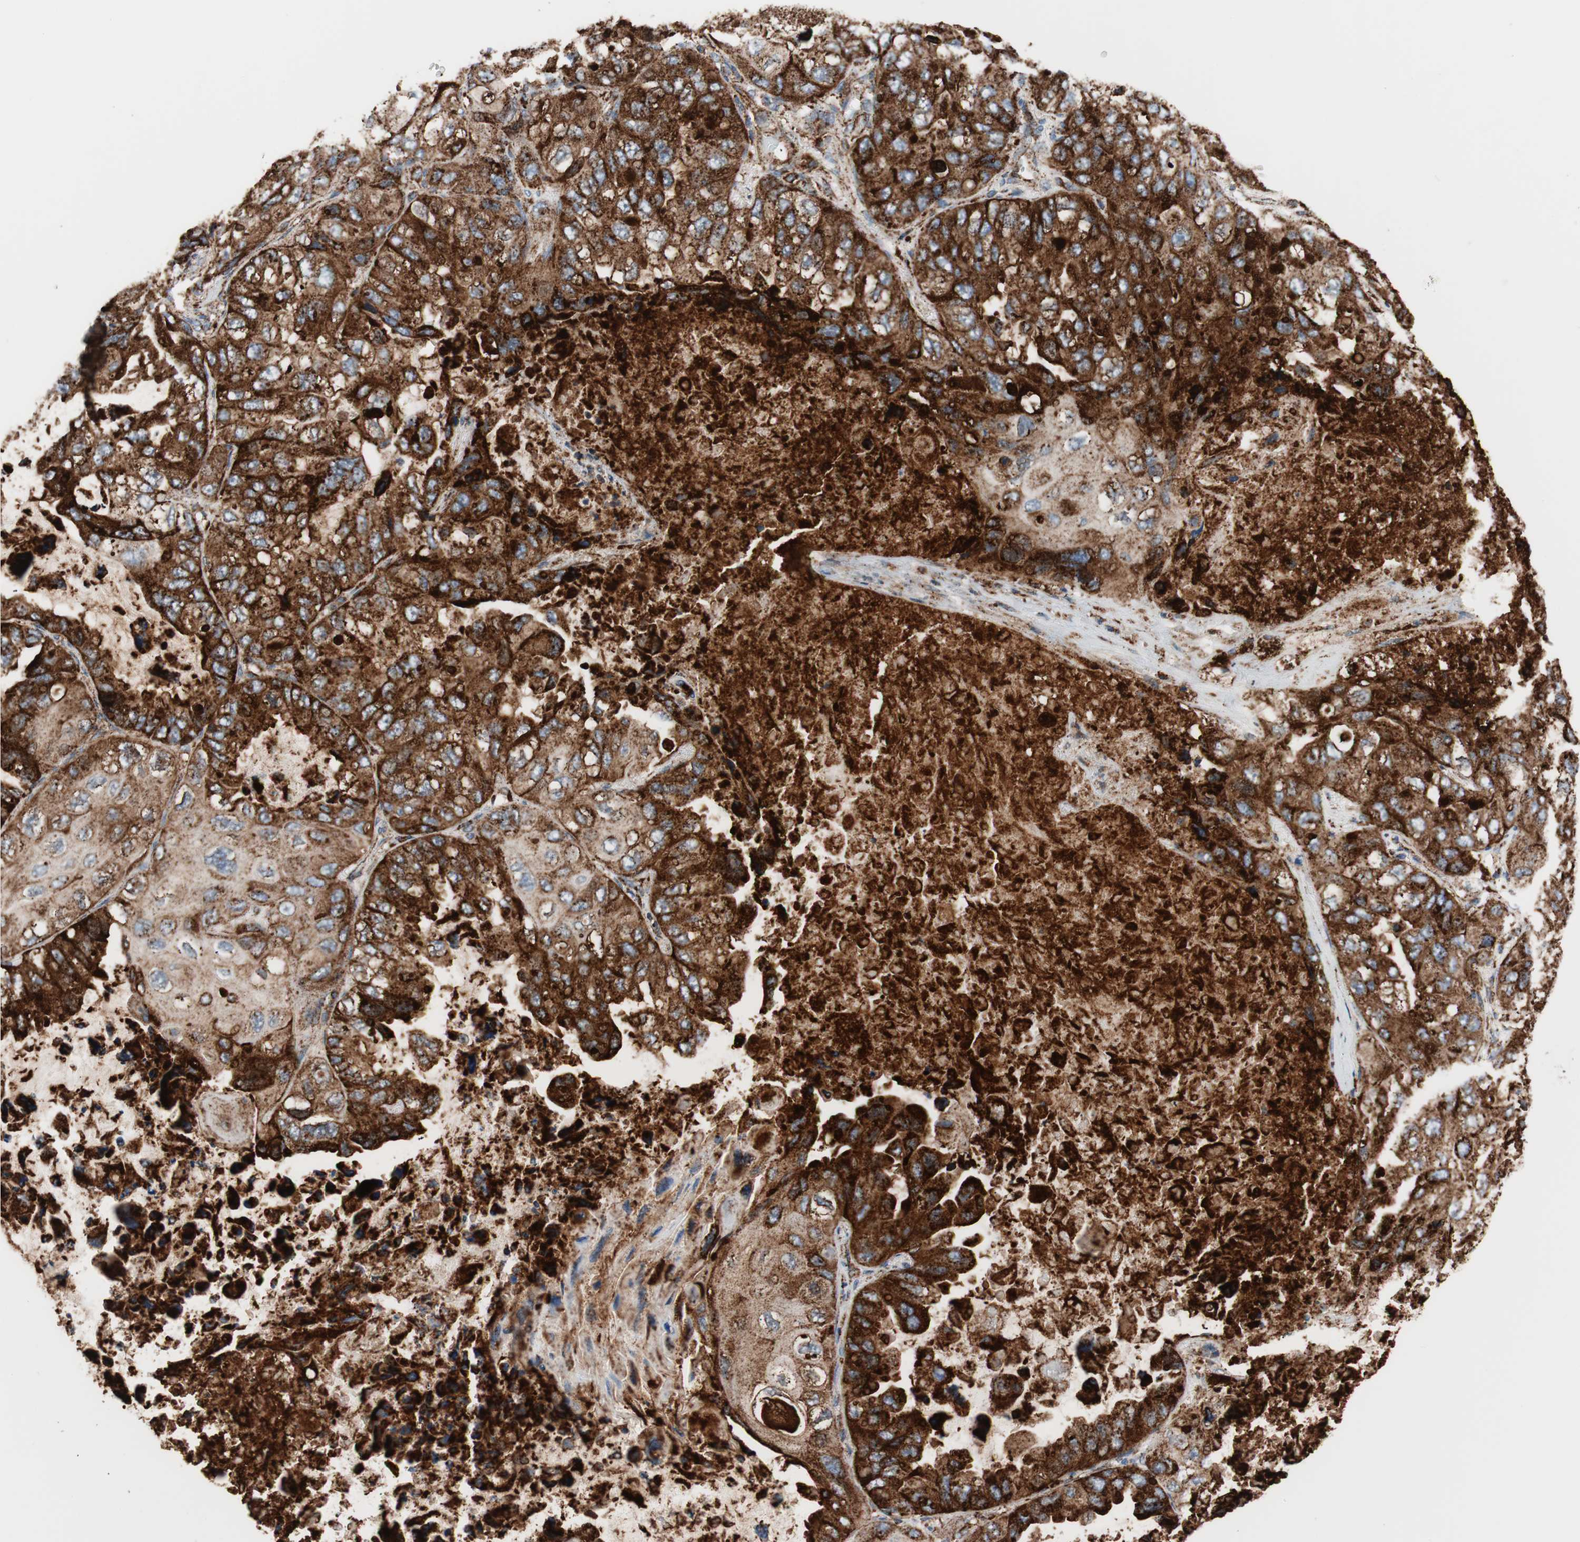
{"staining": {"intensity": "strong", "quantity": ">75%", "location": "cytoplasmic/membranous"}, "tissue": "lung cancer", "cell_type": "Tumor cells", "image_type": "cancer", "snomed": [{"axis": "morphology", "description": "Squamous cell carcinoma, NOS"}, {"axis": "topography", "description": "Lung"}], "caption": "Protein staining exhibits strong cytoplasmic/membranous positivity in approximately >75% of tumor cells in lung cancer (squamous cell carcinoma).", "gene": "LAMP1", "patient": {"sex": "female", "age": 73}}